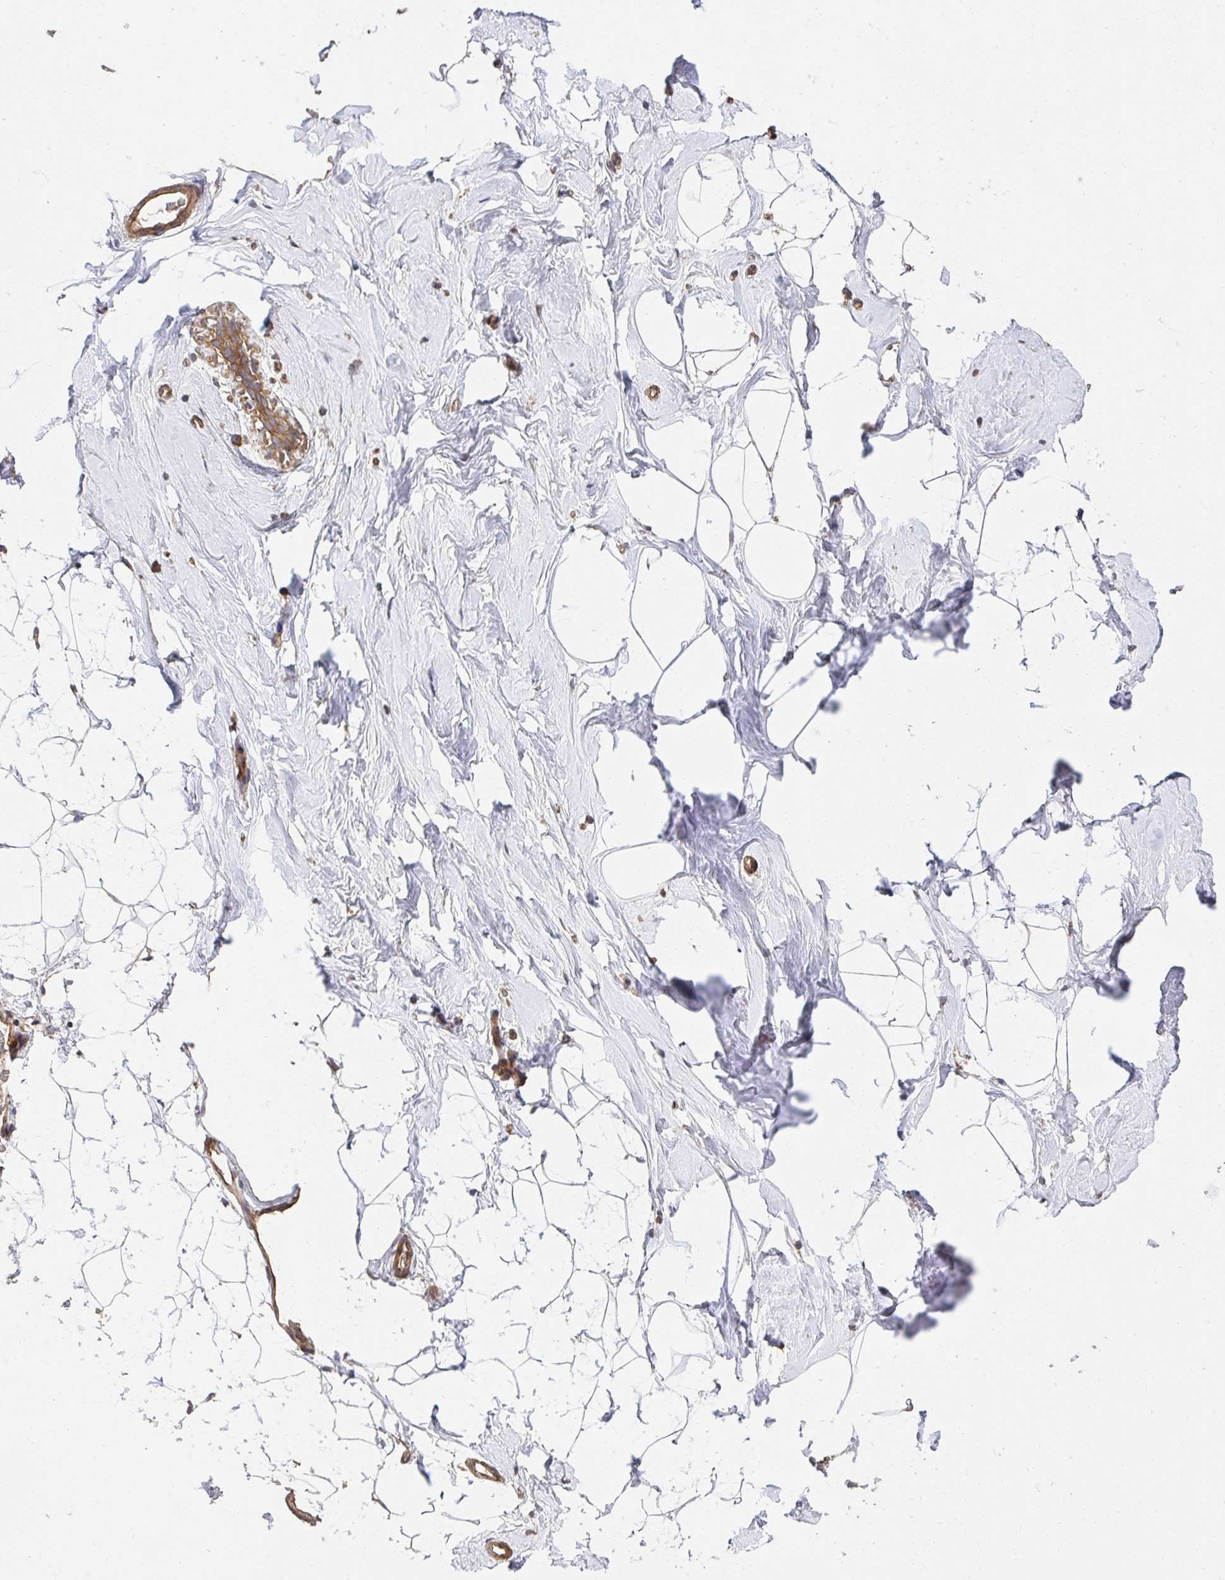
{"staining": {"intensity": "negative", "quantity": "none", "location": "none"}, "tissue": "breast", "cell_type": "Adipocytes", "image_type": "normal", "snomed": [{"axis": "morphology", "description": "Normal tissue, NOS"}, {"axis": "topography", "description": "Breast"}], "caption": "High power microscopy histopathology image of an immunohistochemistry histopathology image of unremarkable breast, revealing no significant positivity in adipocytes.", "gene": "APBB1", "patient": {"sex": "female", "age": 32}}